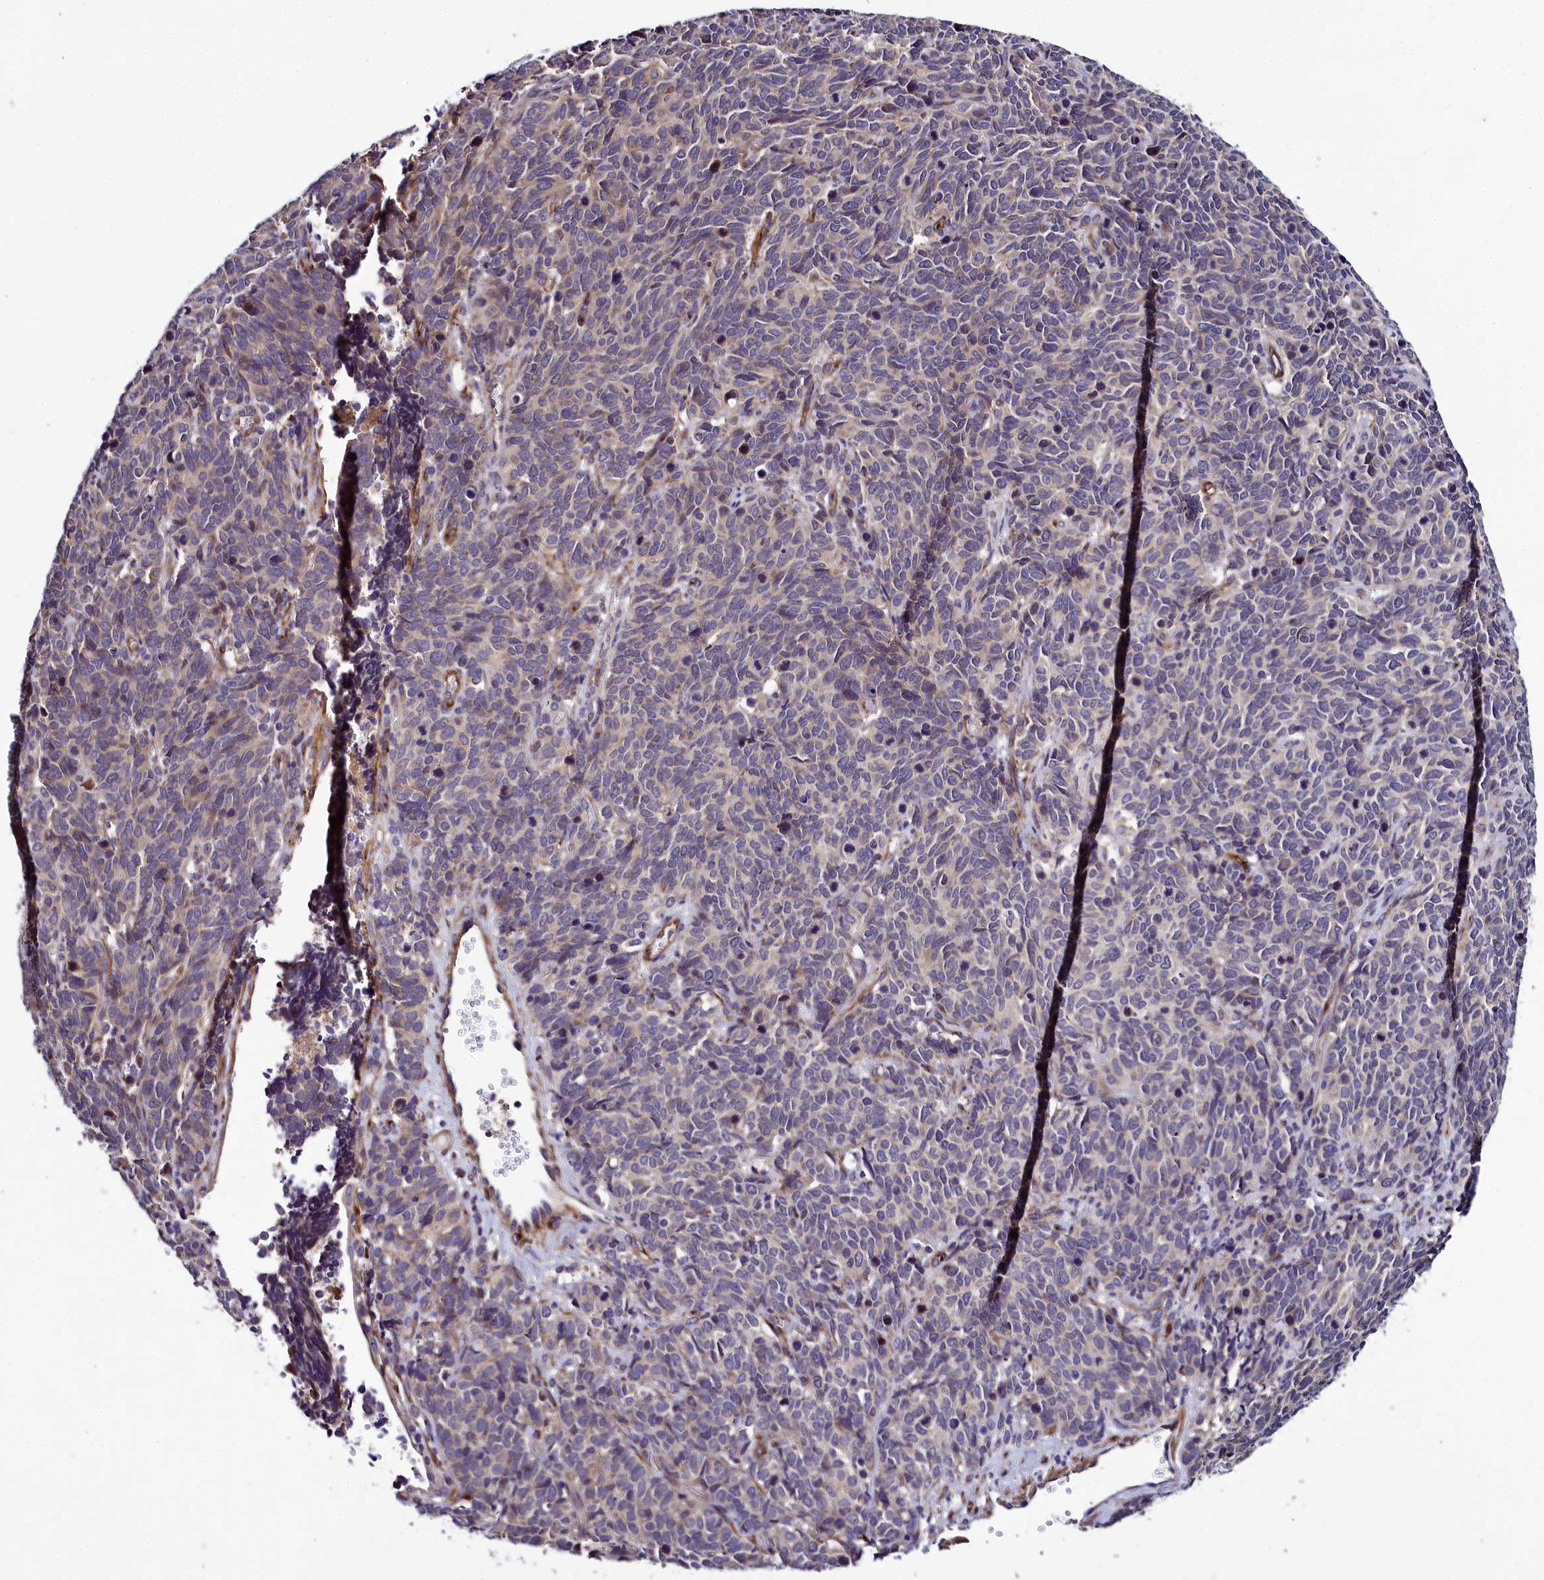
{"staining": {"intensity": "negative", "quantity": "none", "location": "none"}, "tissue": "cervical cancer", "cell_type": "Tumor cells", "image_type": "cancer", "snomed": [{"axis": "morphology", "description": "Squamous cell carcinoma, NOS"}, {"axis": "topography", "description": "Cervix"}], "caption": "Photomicrograph shows no protein staining in tumor cells of squamous cell carcinoma (cervical) tissue.", "gene": "MRC2", "patient": {"sex": "female", "age": 60}}